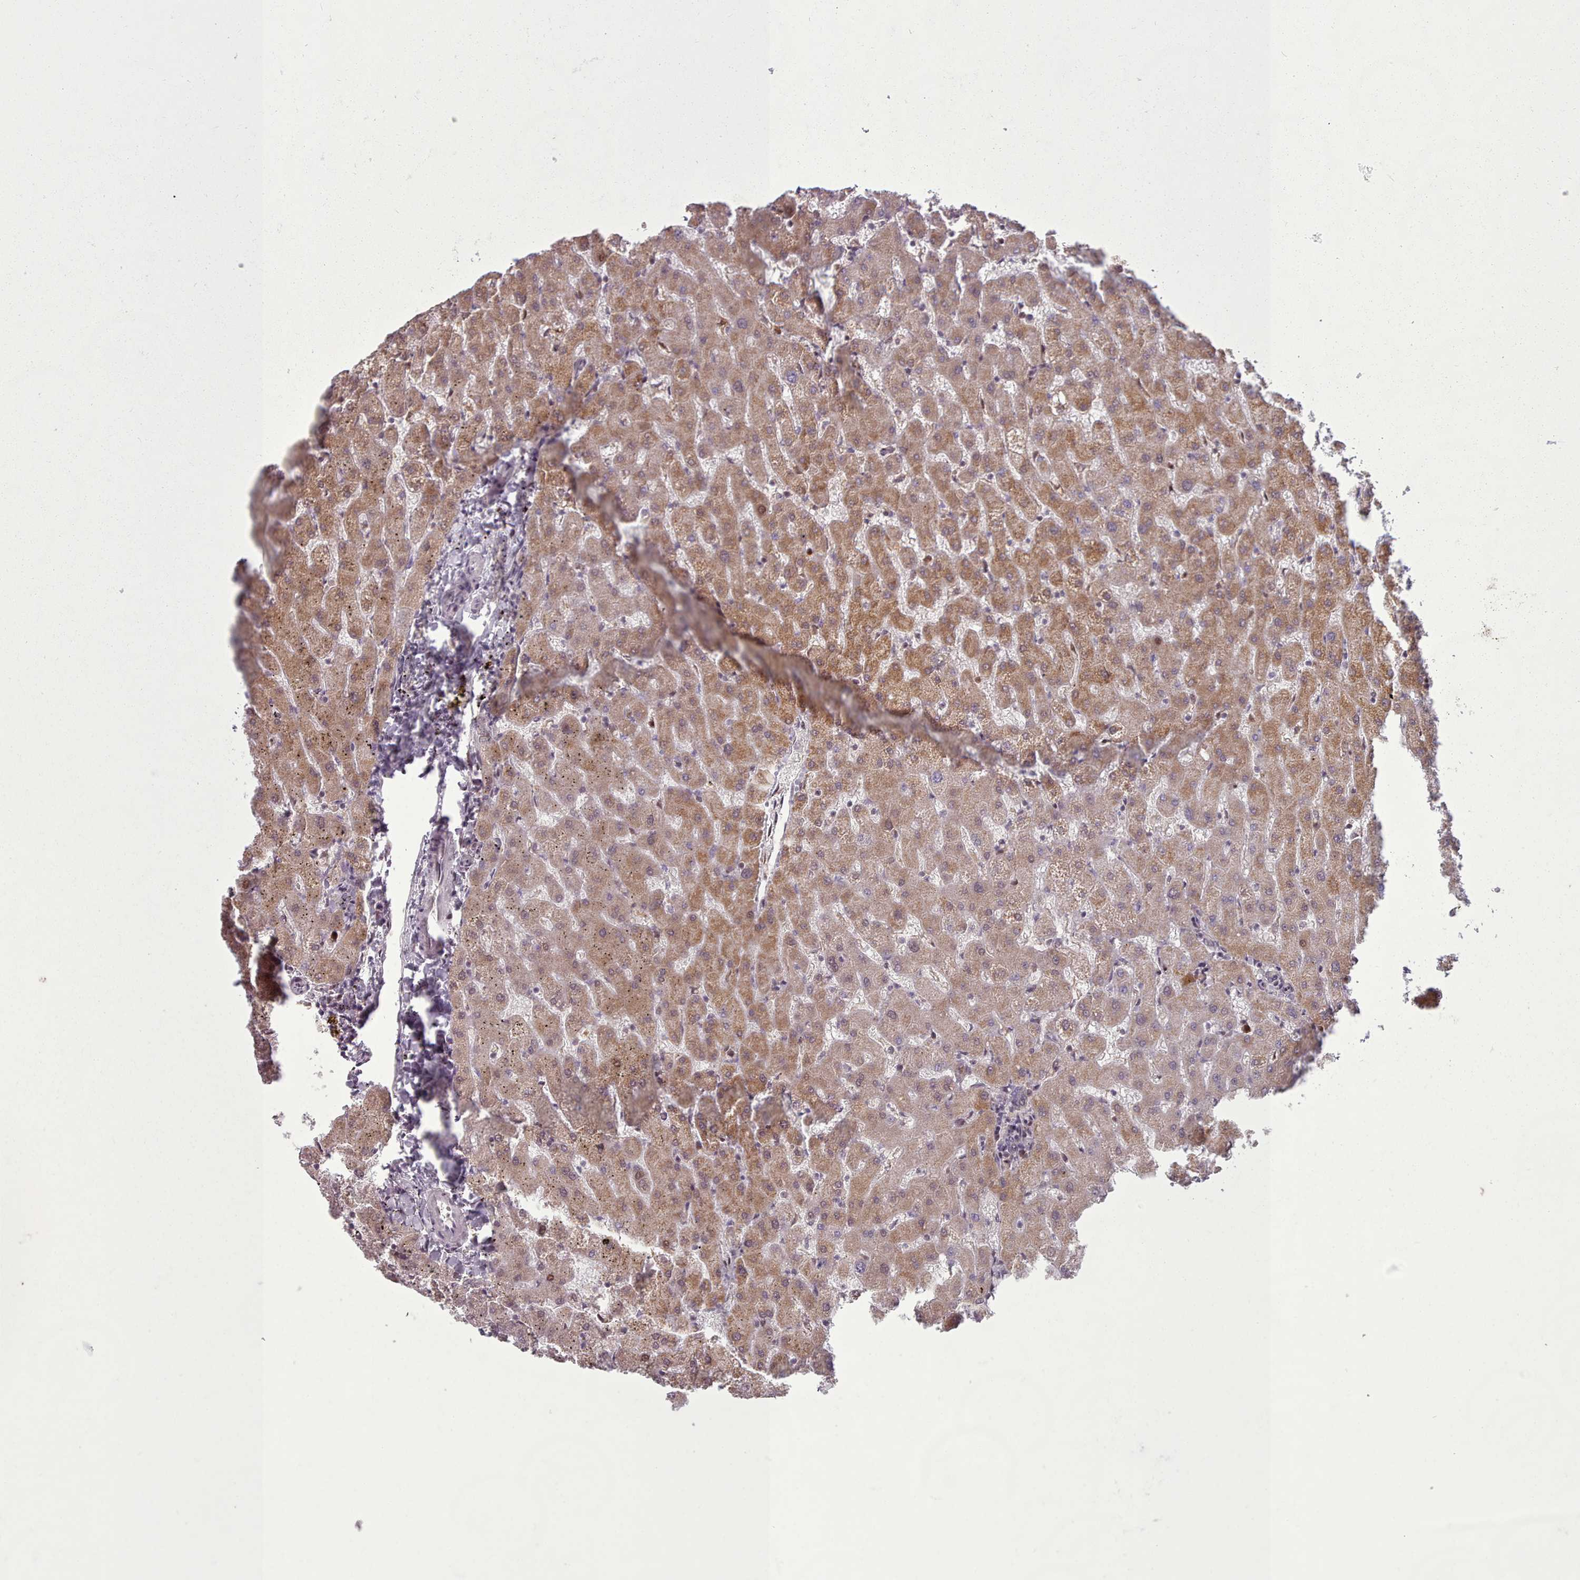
{"staining": {"intensity": "negative", "quantity": "none", "location": "none"}, "tissue": "liver", "cell_type": "Cholangiocytes", "image_type": "normal", "snomed": [{"axis": "morphology", "description": "Normal tissue, NOS"}, {"axis": "topography", "description": "Liver"}], "caption": "This is an IHC histopathology image of normal human liver. There is no staining in cholangiocytes.", "gene": "LGALS9B", "patient": {"sex": "female", "age": 63}}